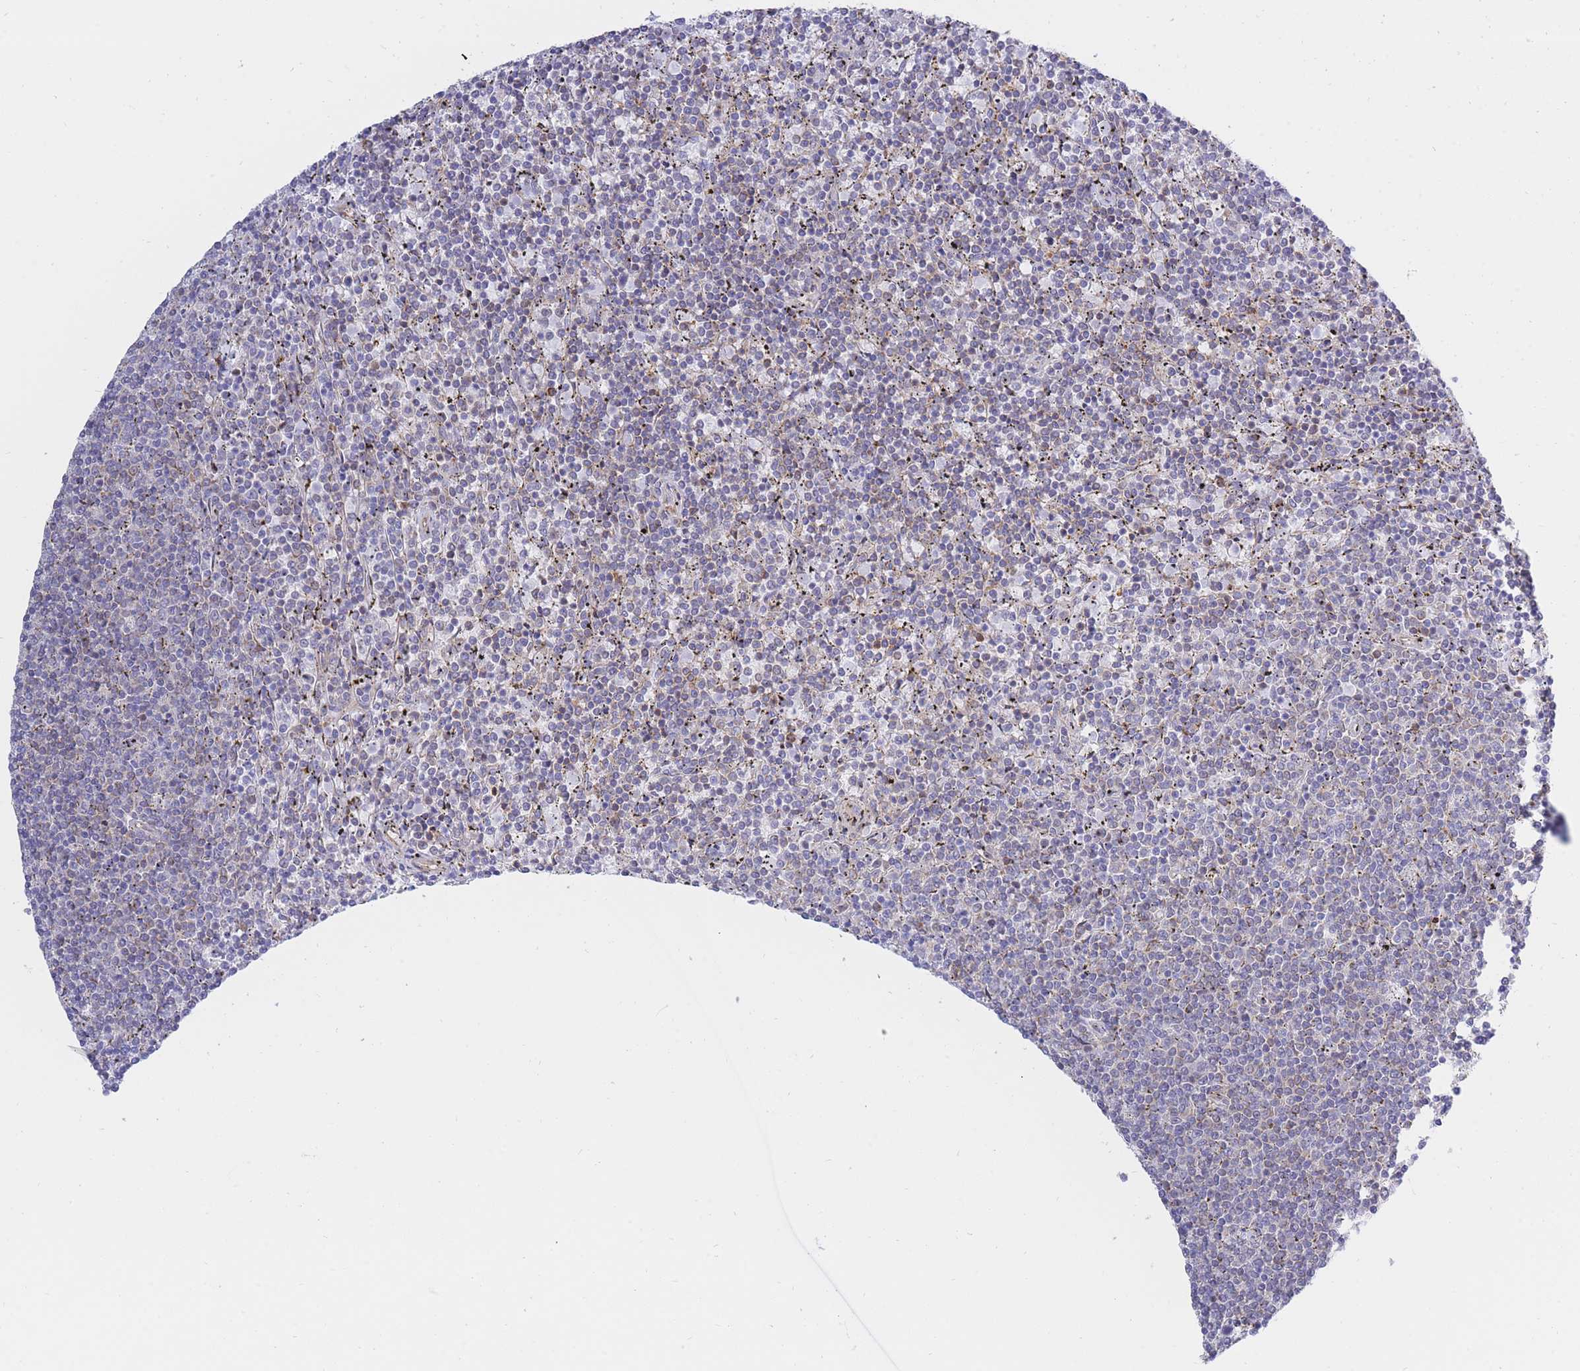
{"staining": {"intensity": "weak", "quantity": "<25%", "location": "cytoplasmic/membranous"}, "tissue": "lymphoma", "cell_type": "Tumor cells", "image_type": "cancer", "snomed": [{"axis": "morphology", "description": "Malignant lymphoma, non-Hodgkin's type, Low grade"}, {"axis": "topography", "description": "Spleen"}], "caption": "The IHC histopathology image has no significant staining in tumor cells of malignant lymphoma, non-Hodgkin's type (low-grade) tissue. (DAB immunohistochemistry (IHC), high magnification).", "gene": "REM1", "patient": {"sex": "female", "age": 50}}